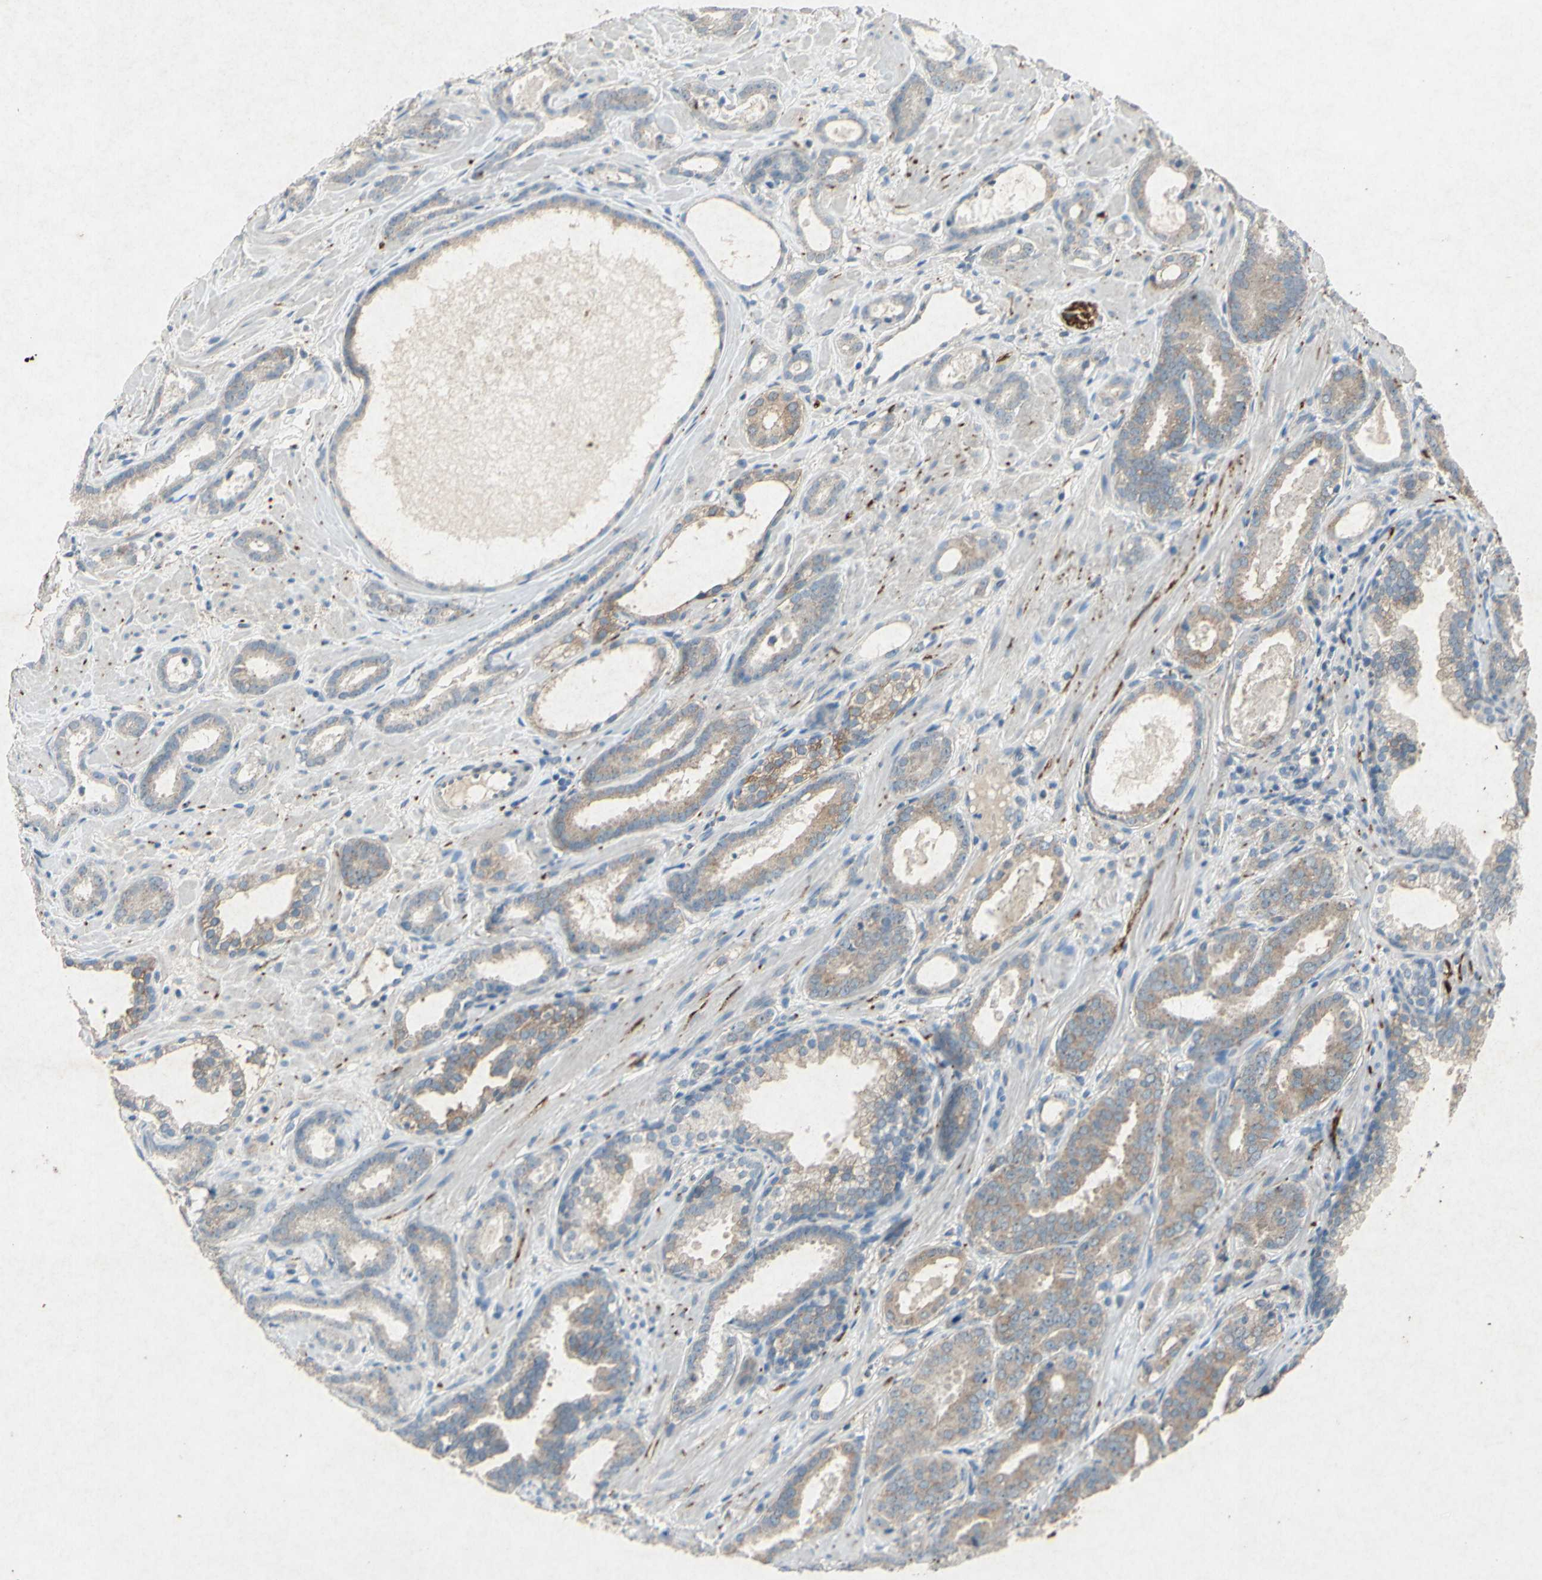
{"staining": {"intensity": "weak", "quantity": ">75%", "location": "cytoplasmic/membranous"}, "tissue": "prostate cancer", "cell_type": "Tumor cells", "image_type": "cancer", "snomed": [{"axis": "morphology", "description": "Adenocarcinoma, Low grade"}, {"axis": "topography", "description": "Prostate"}], "caption": "A brown stain labels weak cytoplasmic/membranous staining of a protein in prostate low-grade adenocarcinoma tumor cells.", "gene": "SNAP91", "patient": {"sex": "male", "age": 57}}